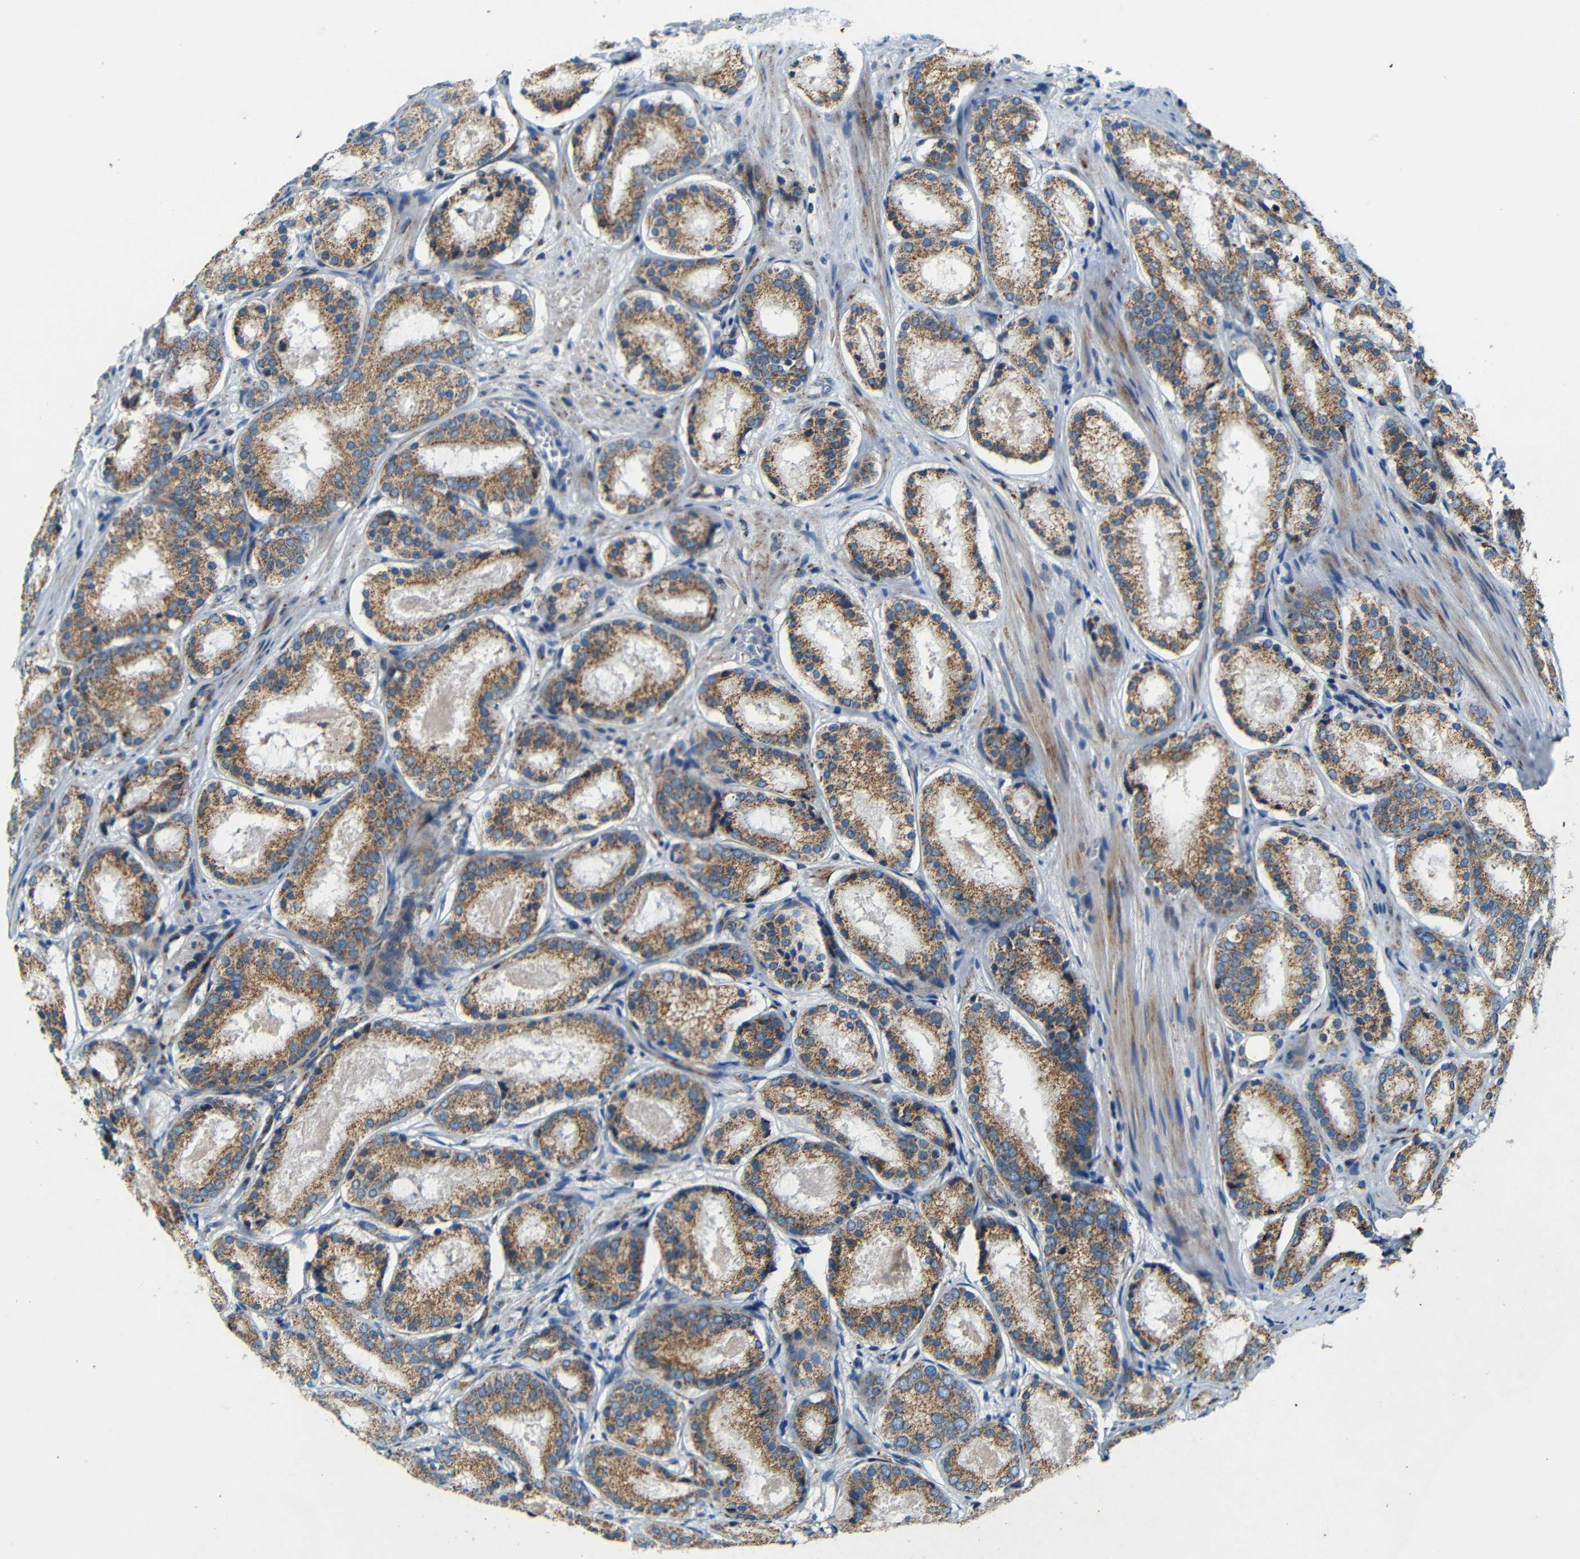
{"staining": {"intensity": "moderate", "quantity": ">75%", "location": "cytoplasmic/membranous"}, "tissue": "prostate cancer", "cell_type": "Tumor cells", "image_type": "cancer", "snomed": [{"axis": "morphology", "description": "Adenocarcinoma, Low grade"}, {"axis": "topography", "description": "Prostate"}], "caption": "This is a histology image of immunohistochemistry (IHC) staining of prostate low-grade adenocarcinoma, which shows moderate expression in the cytoplasmic/membranous of tumor cells.", "gene": "WSCD2", "patient": {"sex": "male", "age": 69}}